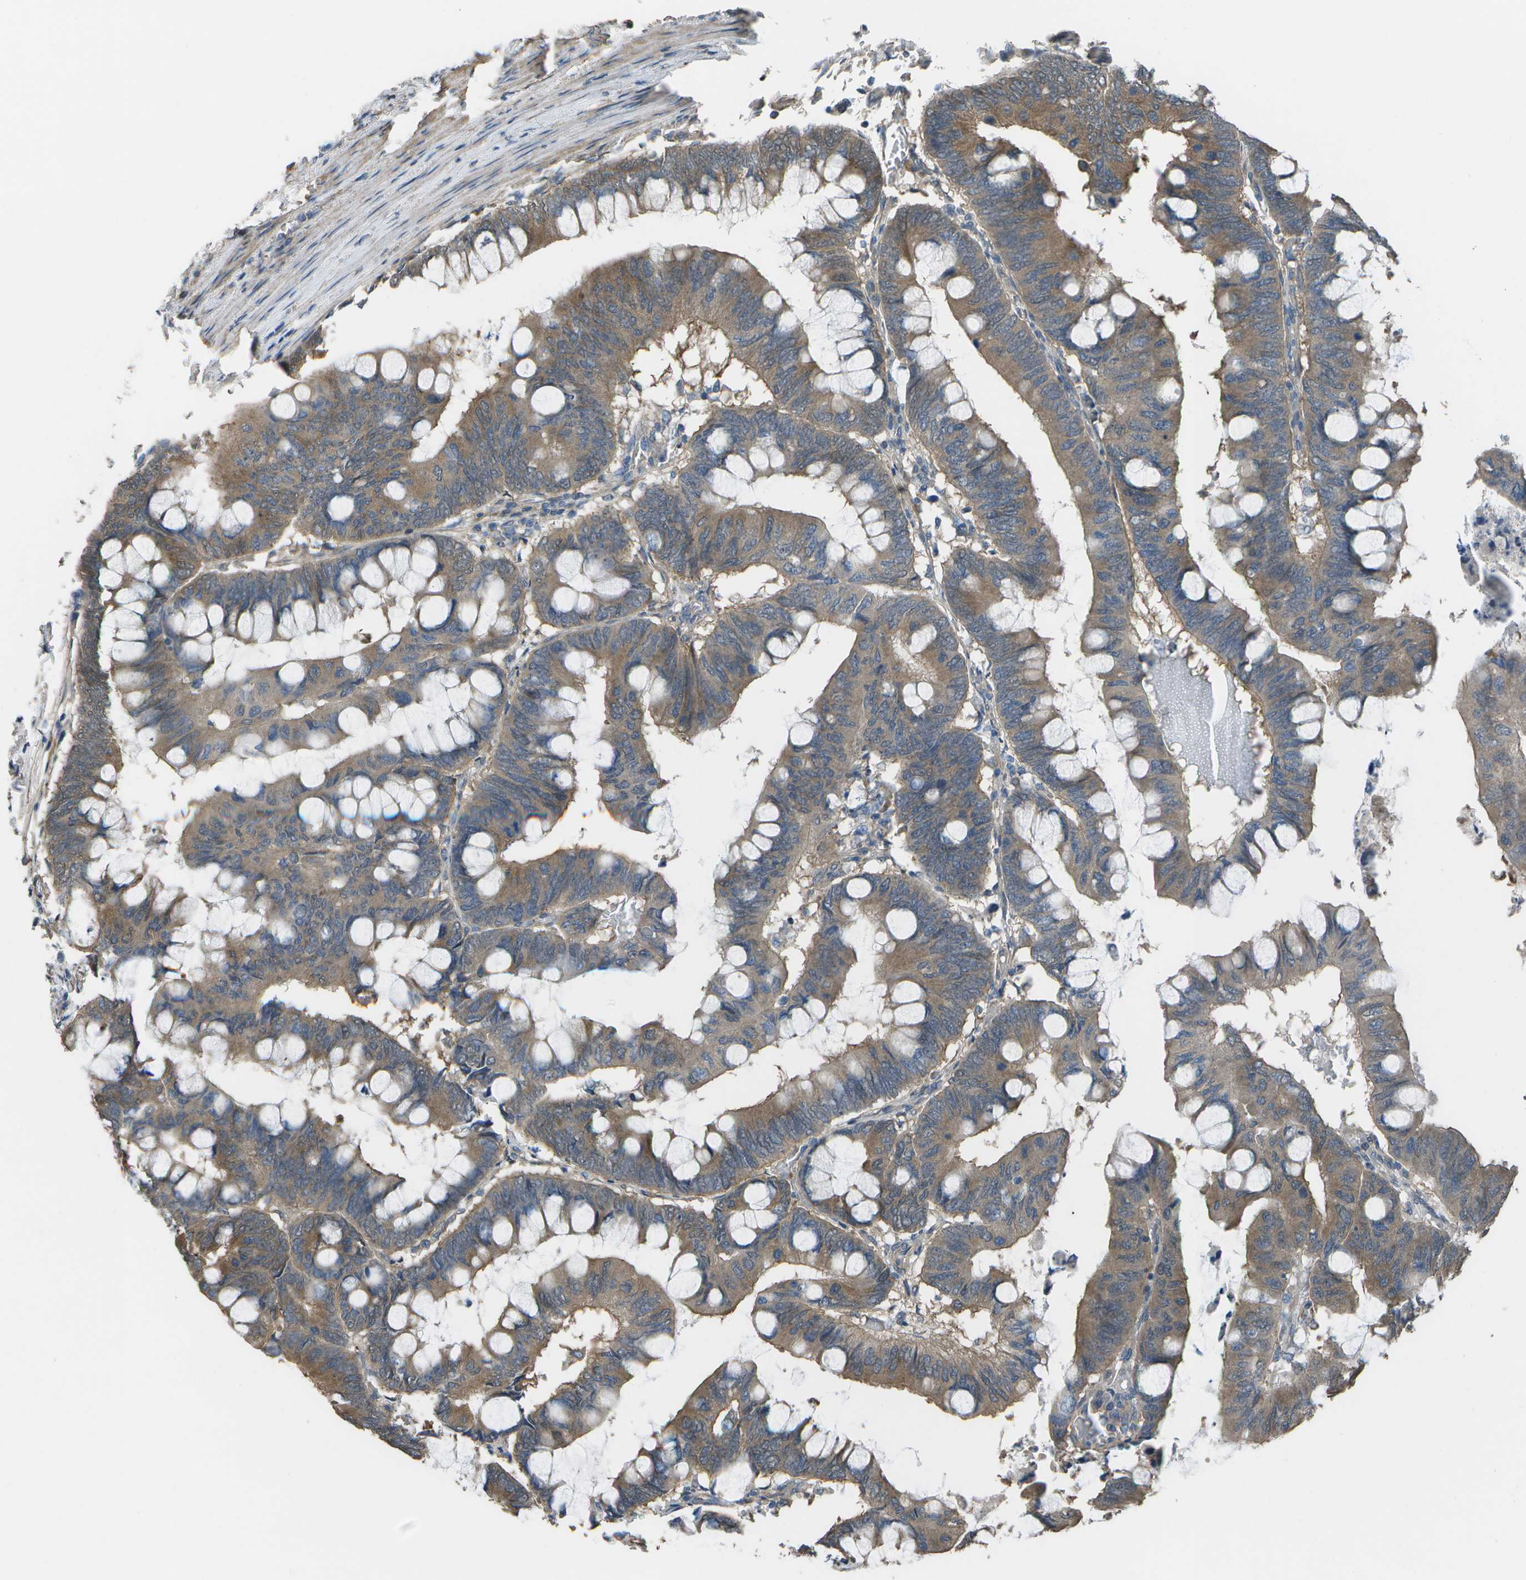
{"staining": {"intensity": "moderate", "quantity": ">75%", "location": "cytoplasmic/membranous"}, "tissue": "colorectal cancer", "cell_type": "Tumor cells", "image_type": "cancer", "snomed": [{"axis": "morphology", "description": "Normal tissue, NOS"}, {"axis": "morphology", "description": "Adenocarcinoma, NOS"}, {"axis": "topography", "description": "Rectum"}, {"axis": "topography", "description": "Peripheral nerve tissue"}], "caption": "There is medium levels of moderate cytoplasmic/membranous positivity in tumor cells of colorectal adenocarcinoma, as demonstrated by immunohistochemical staining (brown color).", "gene": "CLNS1A", "patient": {"sex": "male", "age": 92}}